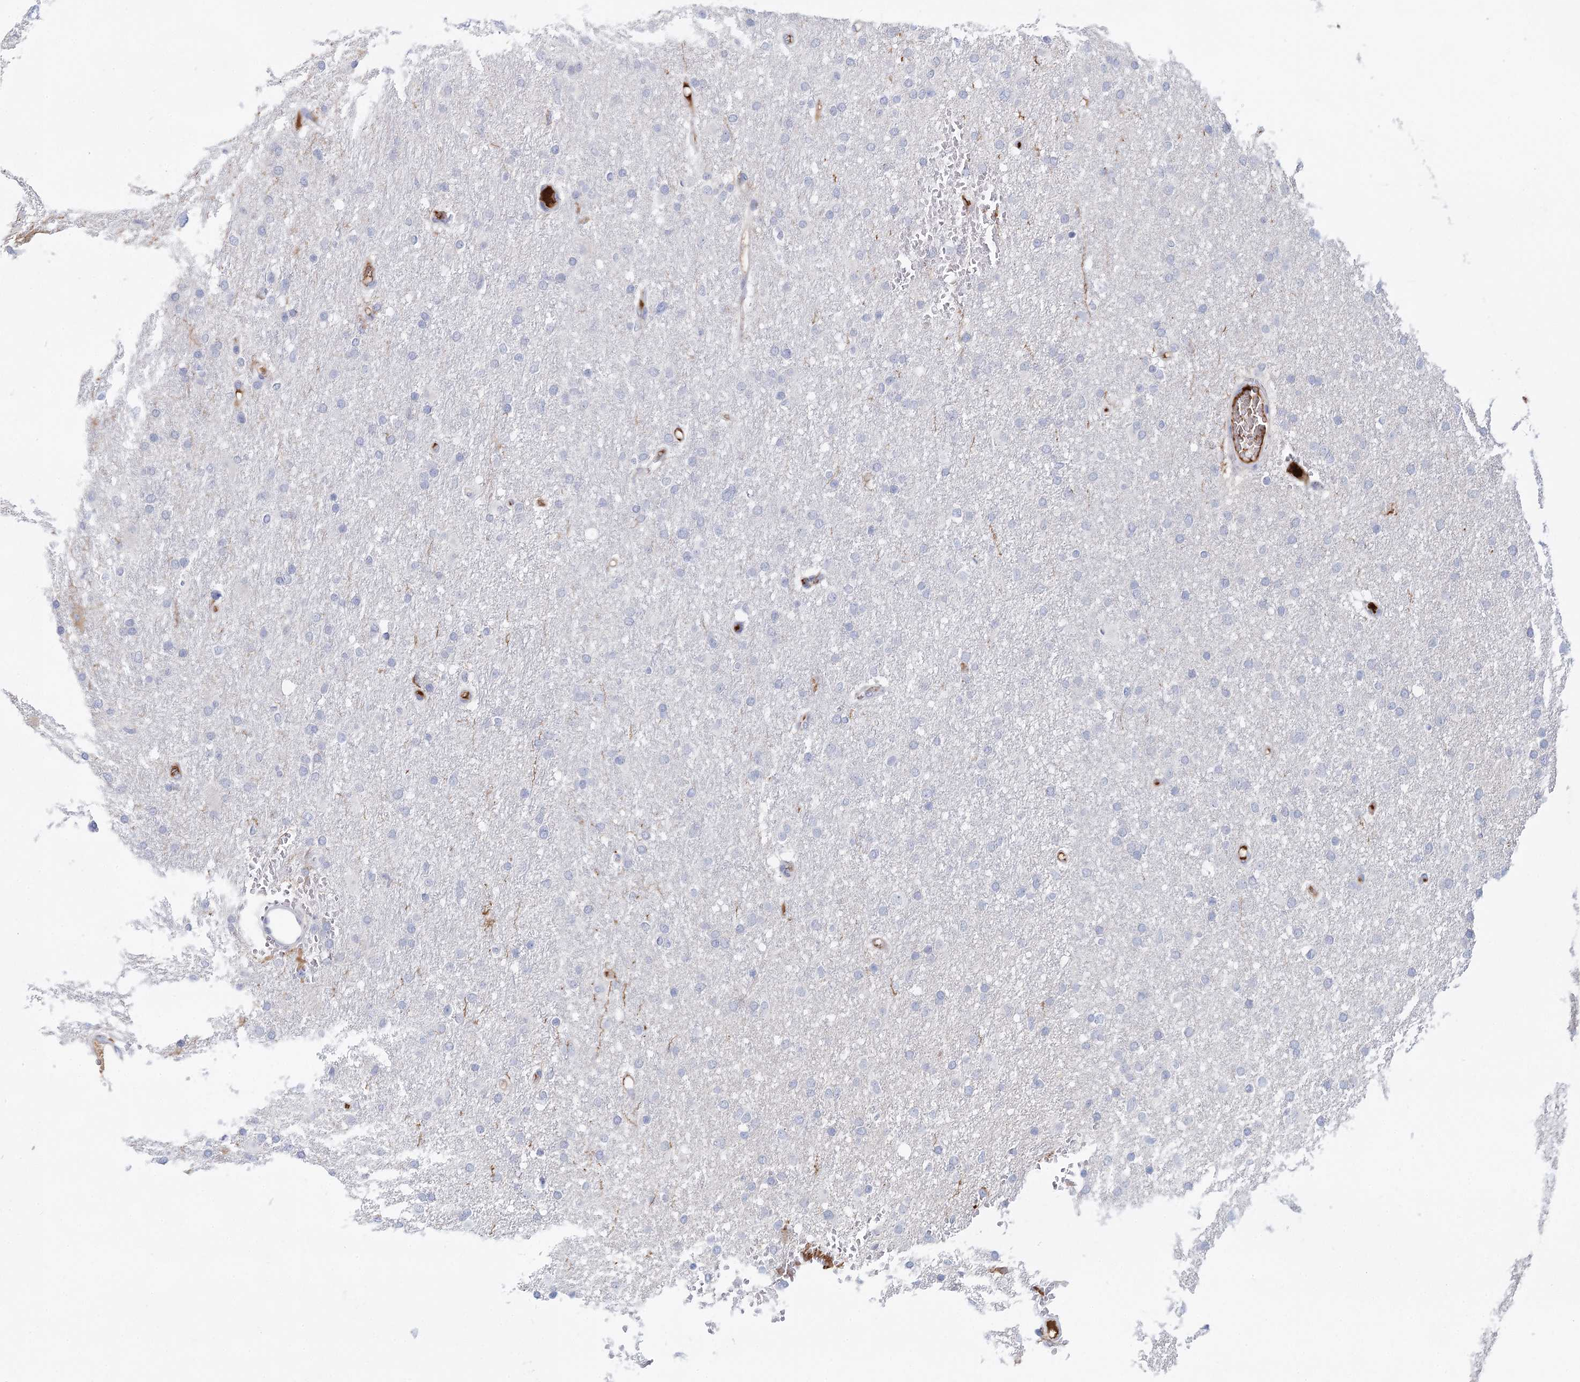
{"staining": {"intensity": "negative", "quantity": "none", "location": "none"}, "tissue": "glioma", "cell_type": "Tumor cells", "image_type": "cancer", "snomed": [{"axis": "morphology", "description": "Glioma, malignant, High grade"}, {"axis": "topography", "description": "Cerebral cortex"}], "caption": "Tumor cells show no significant expression in glioma. The staining was performed using DAB (3,3'-diaminobenzidine) to visualize the protein expression in brown, while the nuclei were stained in blue with hematoxylin (Magnification: 20x).", "gene": "TASOR2", "patient": {"sex": "female", "age": 36}}